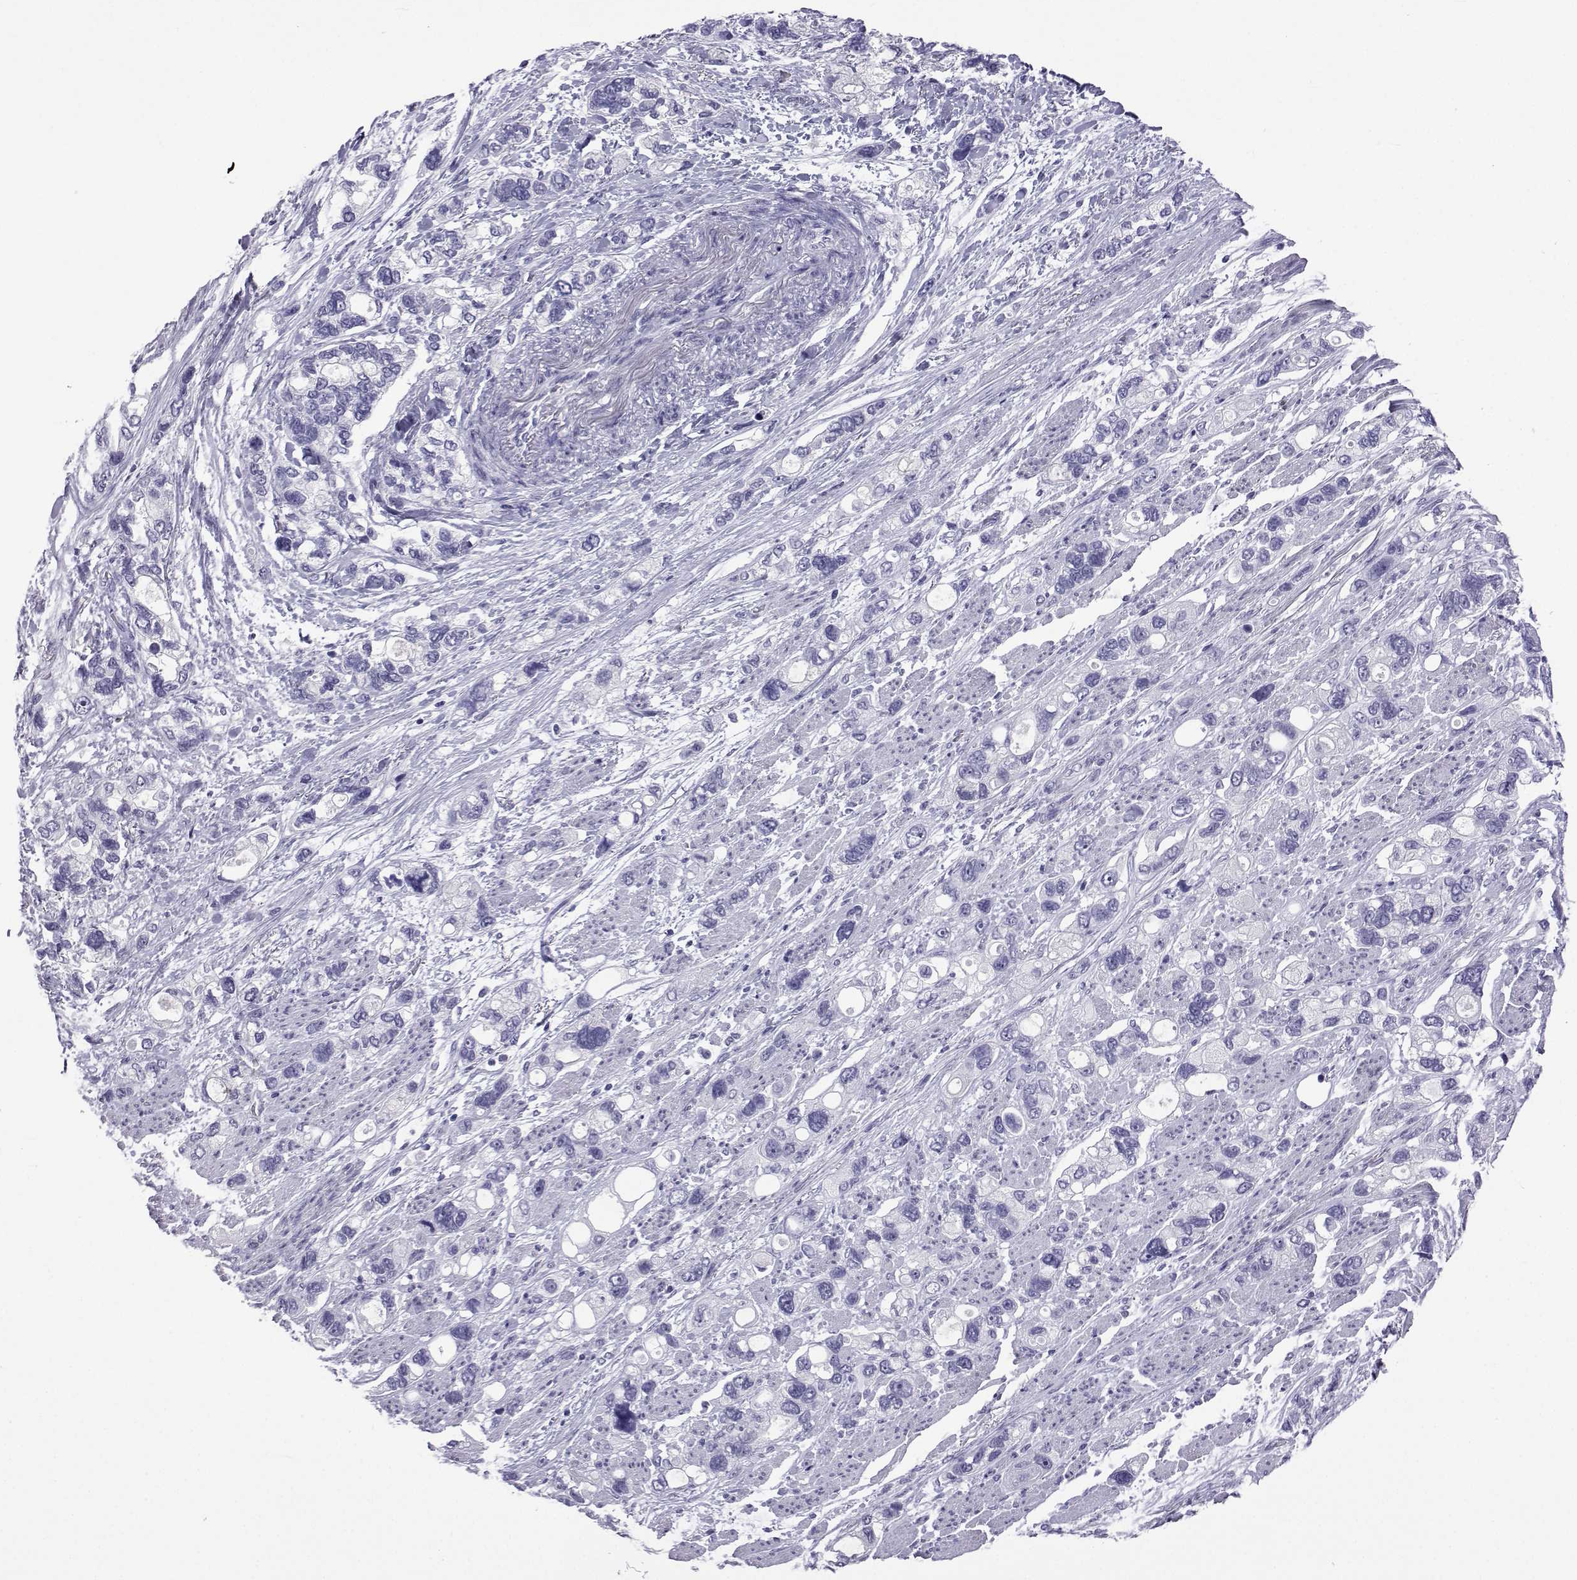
{"staining": {"intensity": "negative", "quantity": "none", "location": "none"}, "tissue": "stomach cancer", "cell_type": "Tumor cells", "image_type": "cancer", "snomed": [{"axis": "morphology", "description": "Adenocarcinoma, NOS"}, {"axis": "topography", "description": "Stomach, upper"}], "caption": "A micrograph of human adenocarcinoma (stomach) is negative for staining in tumor cells.", "gene": "ACTL7A", "patient": {"sex": "female", "age": 81}}